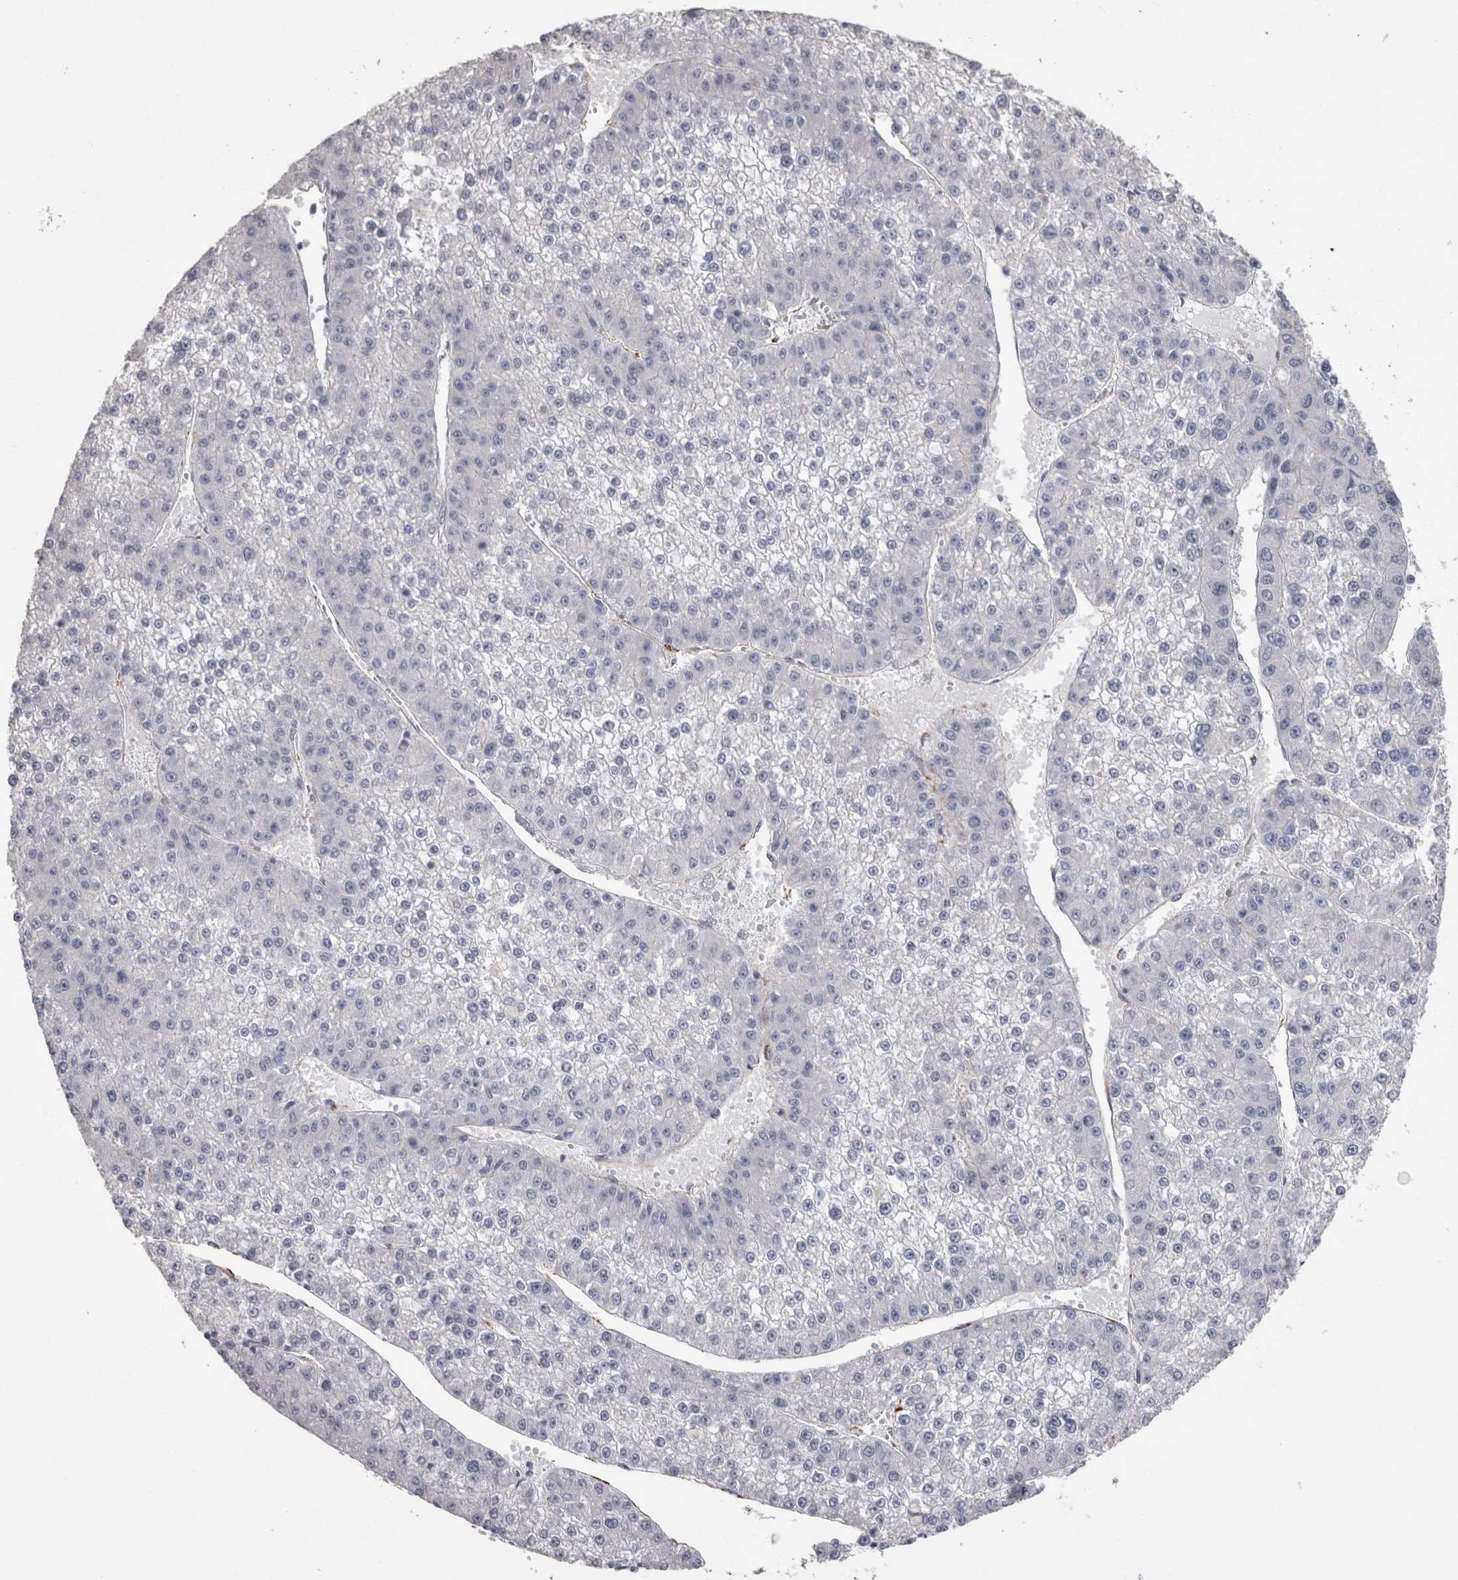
{"staining": {"intensity": "negative", "quantity": "none", "location": "none"}, "tissue": "liver cancer", "cell_type": "Tumor cells", "image_type": "cancer", "snomed": [{"axis": "morphology", "description": "Carcinoma, Hepatocellular, NOS"}, {"axis": "topography", "description": "Liver"}], "caption": "Tumor cells are negative for brown protein staining in hepatocellular carcinoma (liver). Brightfield microscopy of IHC stained with DAB (3,3'-diaminobenzidine) (brown) and hematoxylin (blue), captured at high magnification.", "gene": "ACOT7", "patient": {"sex": "female", "age": 73}}